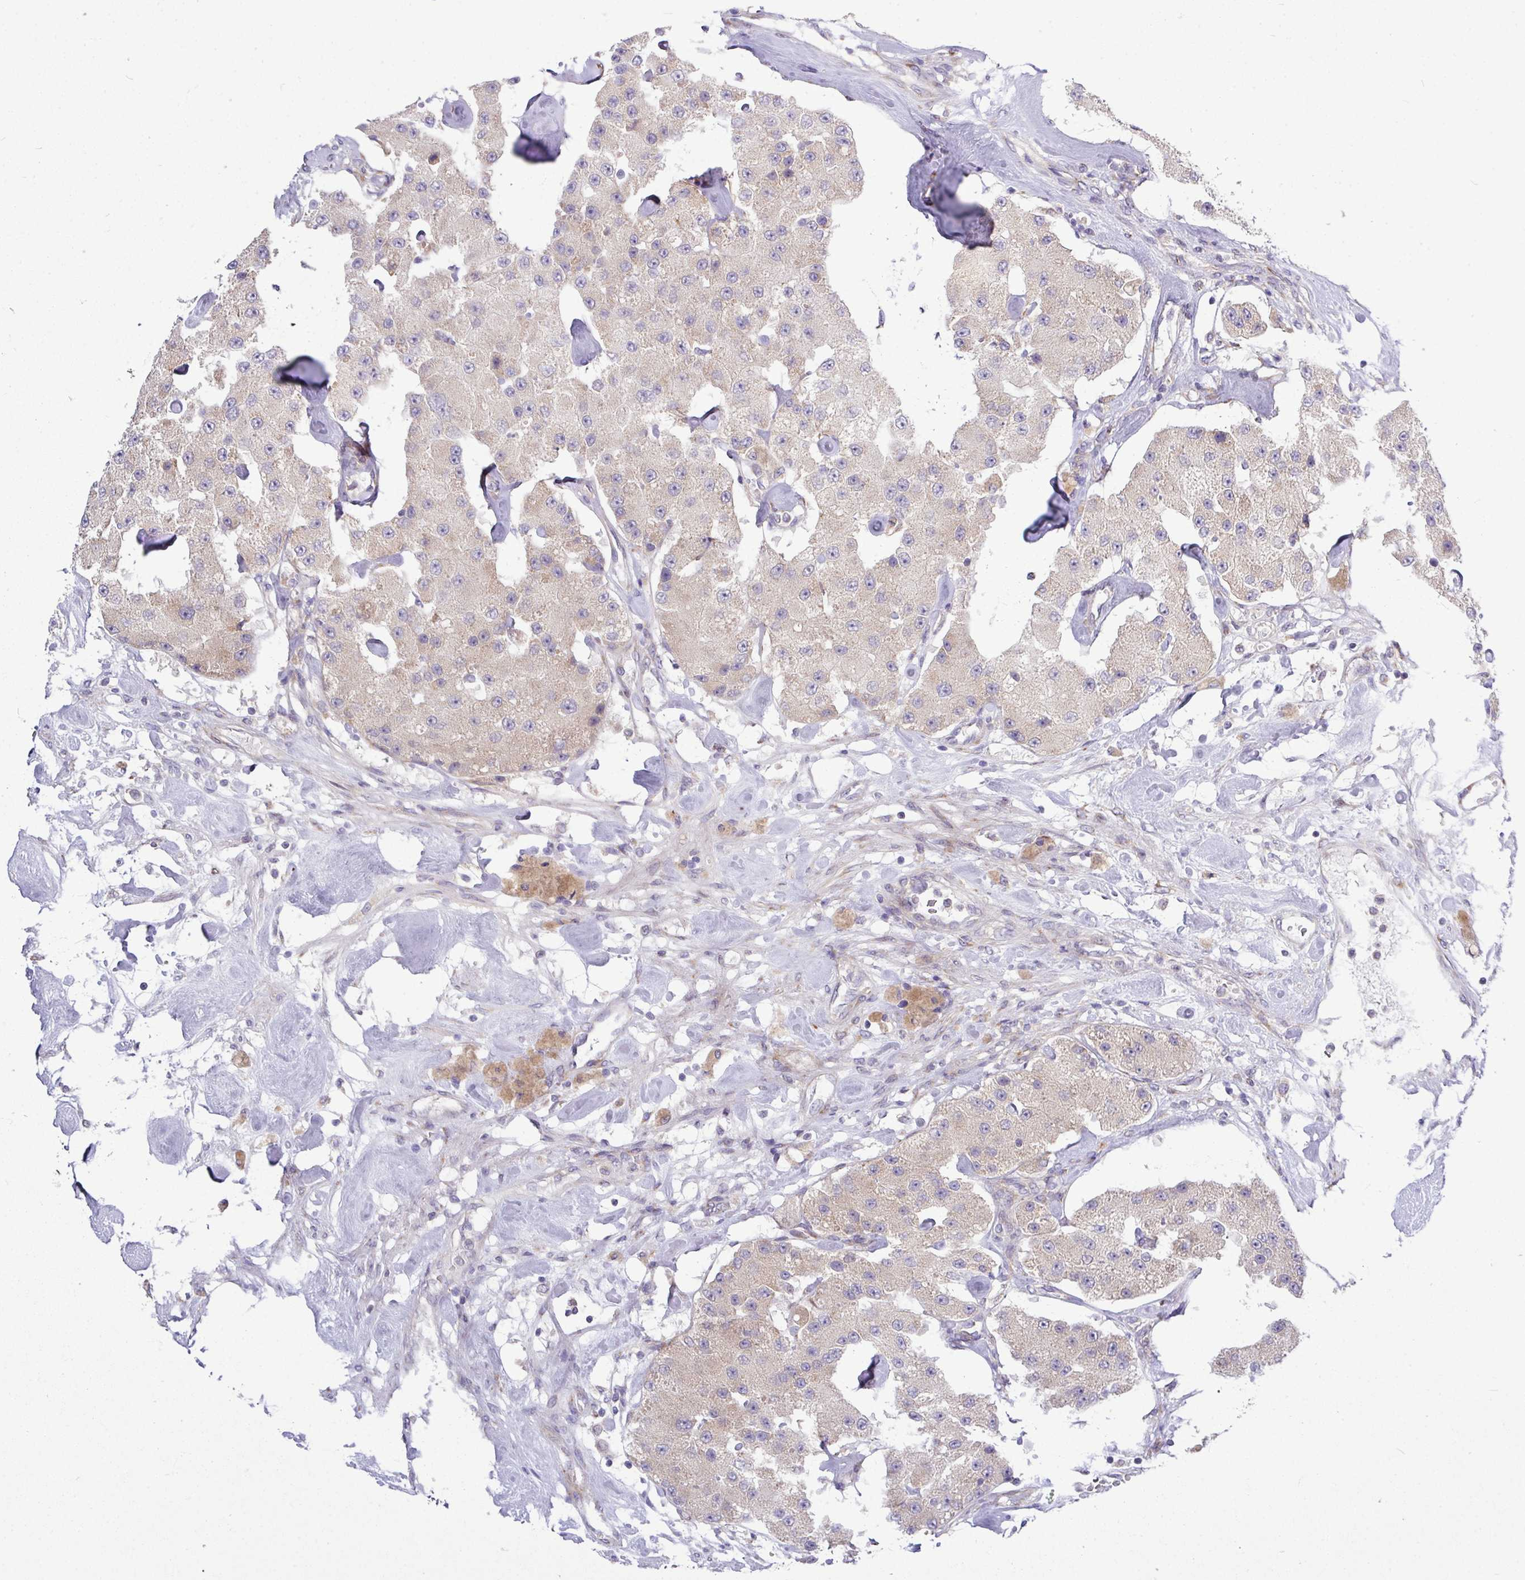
{"staining": {"intensity": "weak", "quantity": "<25%", "location": "cytoplasmic/membranous"}, "tissue": "carcinoid", "cell_type": "Tumor cells", "image_type": "cancer", "snomed": [{"axis": "morphology", "description": "Carcinoid, malignant, NOS"}, {"axis": "topography", "description": "Pancreas"}], "caption": "High magnification brightfield microscopy of malignant carcinoid stained with DAB (3,3'-diaminobenzidine) (brown) and counterstained with hematoxylin (blue): tumor cells show no significant staining.", "gene": "TM2D2", "patient": {"sex": "male", "age": 41}}